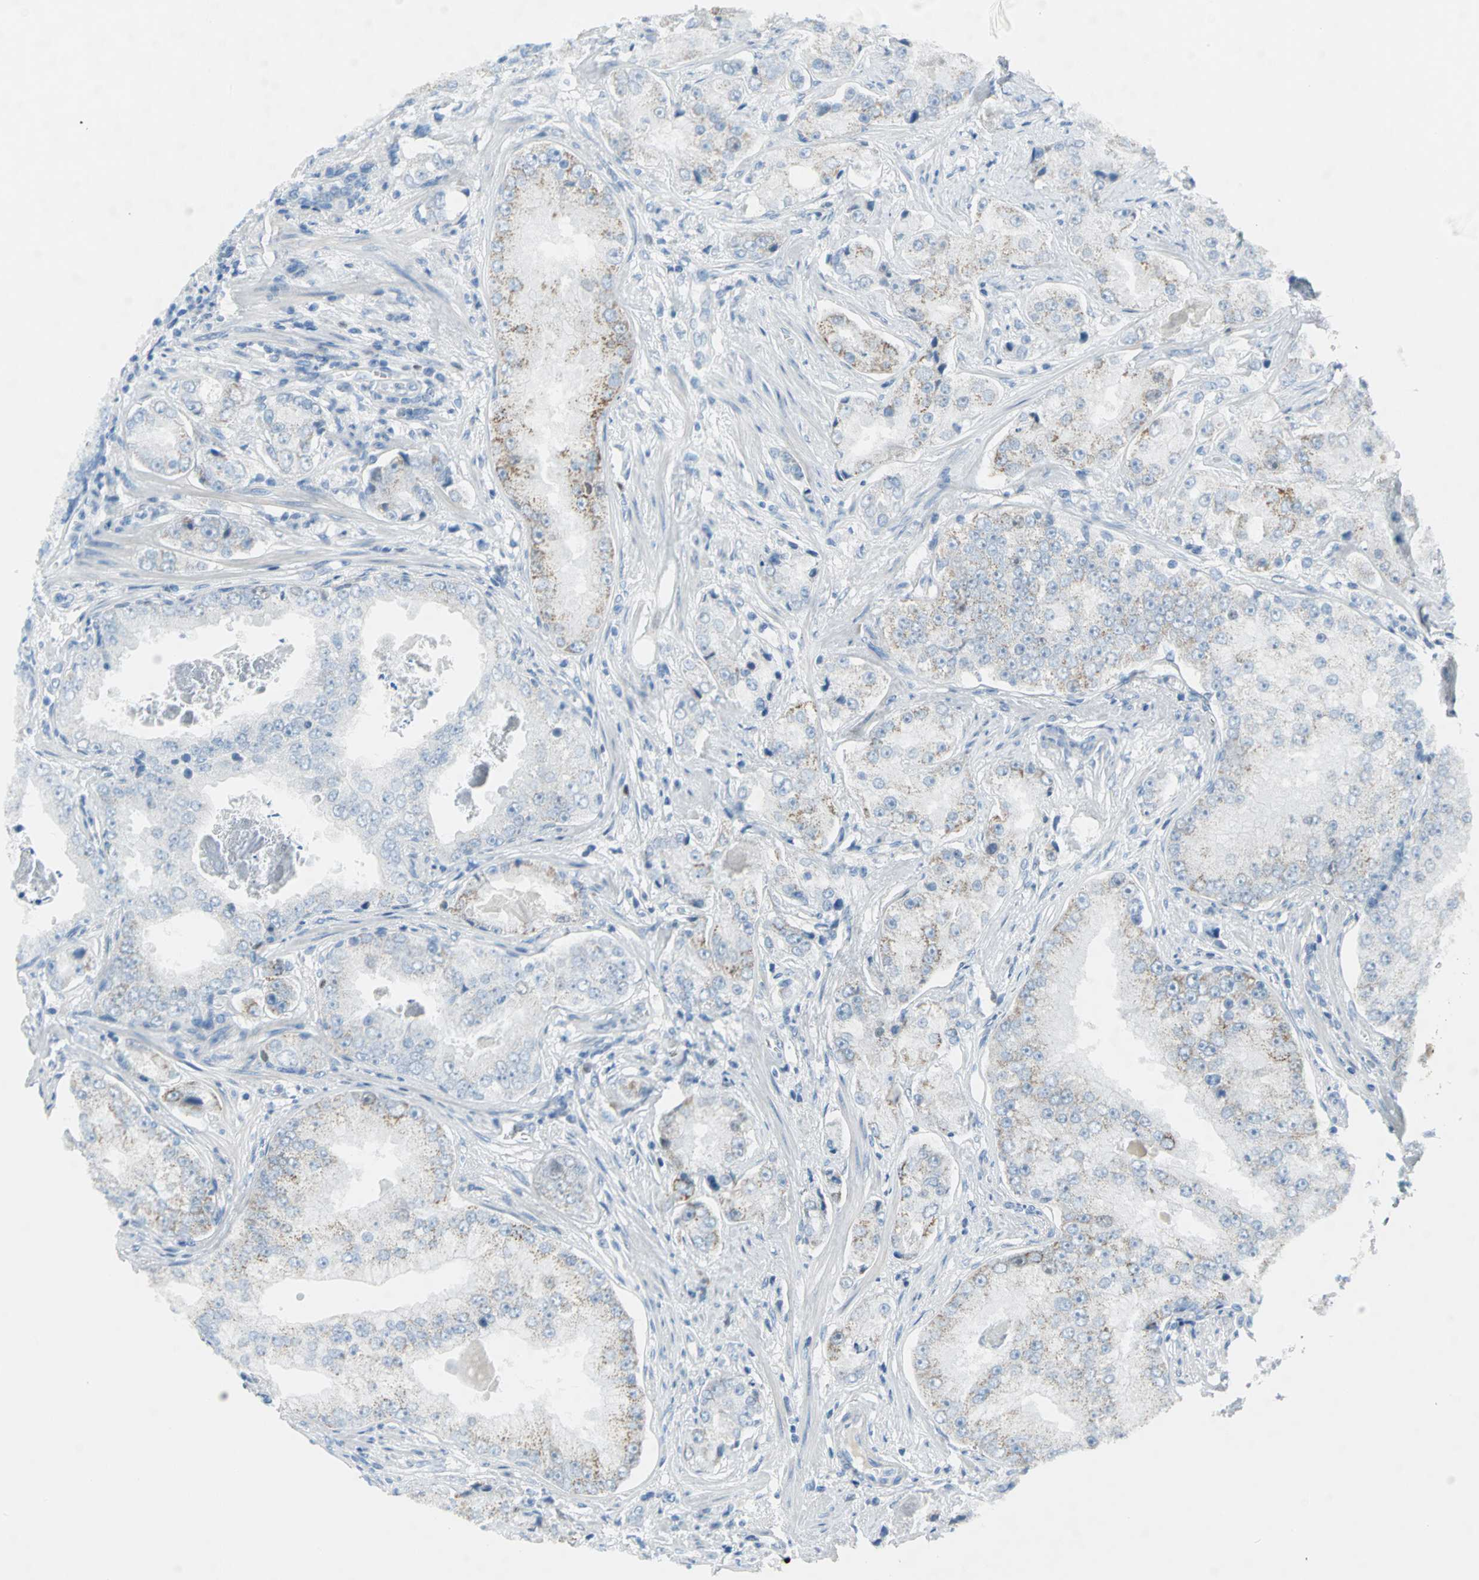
{"staining": {"intensity": "weak", "quantity": "<25%", "location": "cytoplasmic/membranous"}, "tissue": "prostate cancer", "cell_type": "Tumor cells", "image_type": "cancer", "snomed": [{"axis": "morphology", "description": "Adenocarcinoma, High grade"}, {"axis": "topography", "description": "Prostate"}], "caption": "The image displays no staining of tumor cells in high-grade adenocarcinoma (prostate). (DAB IHC visualized using brightfield microscopy, high magnification).", "gene": "MCM3", "patient": {"sex": "male", "age": 73}}